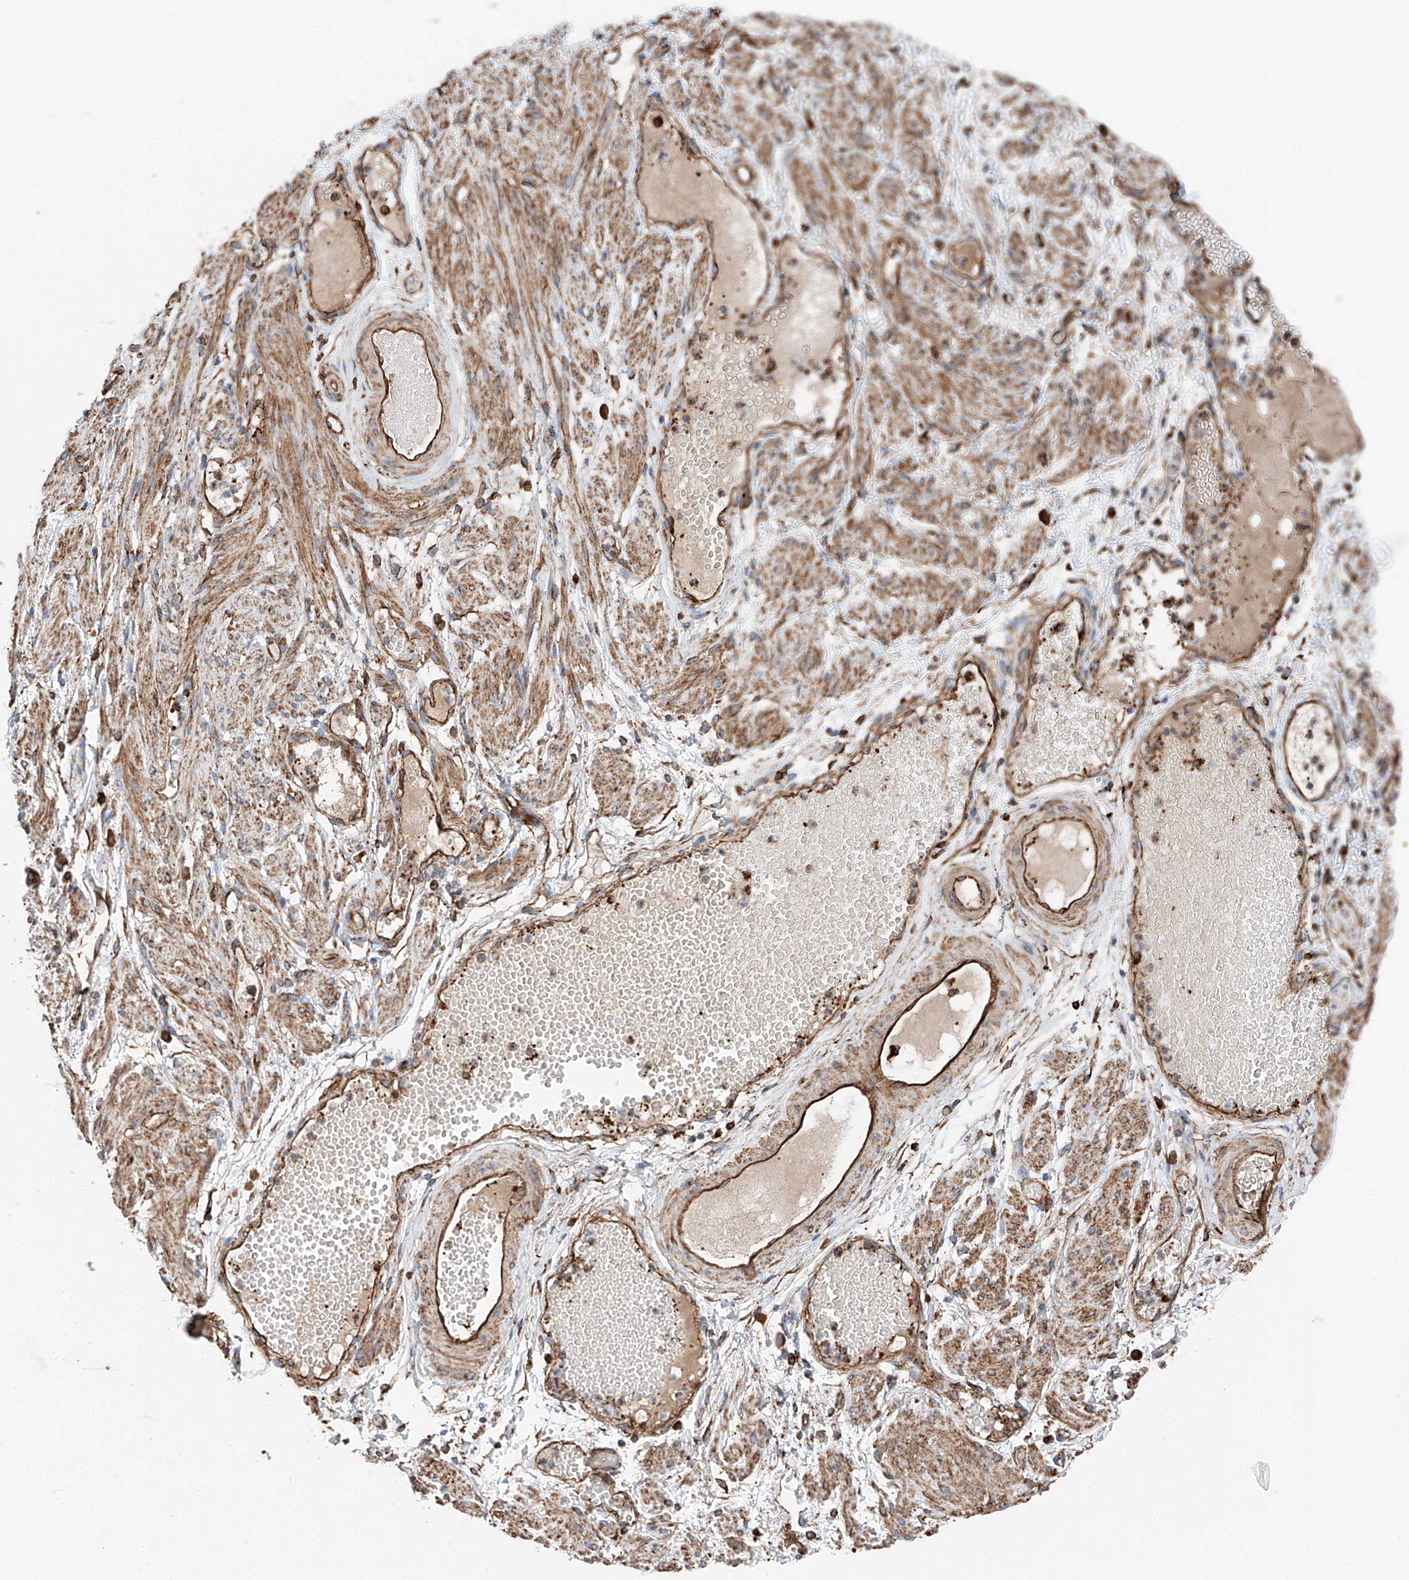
{"staining": {"intensity": "moderate", "quantity": ">75%", "location": "cytoplasmic/membranous"}, "tissue": "adipose tissue", "cell_type": "Adipocytes", "image_type": "normal", "snomed": [{"axis": "morphology", "description": "Normal tissue, NOS"}, {"axis": "topography", "description": "Smooth muscle"}, {"axis": "topography", "description": "Peripheral nerve tissue"}], "caption": "A brown stain labels moderate cytoplasmic/membranous positivity of a protein in adipocytes of benign adipose tissue.", "gene": "ZNF804A", "patient": {"sex": "female", "age": 39}}